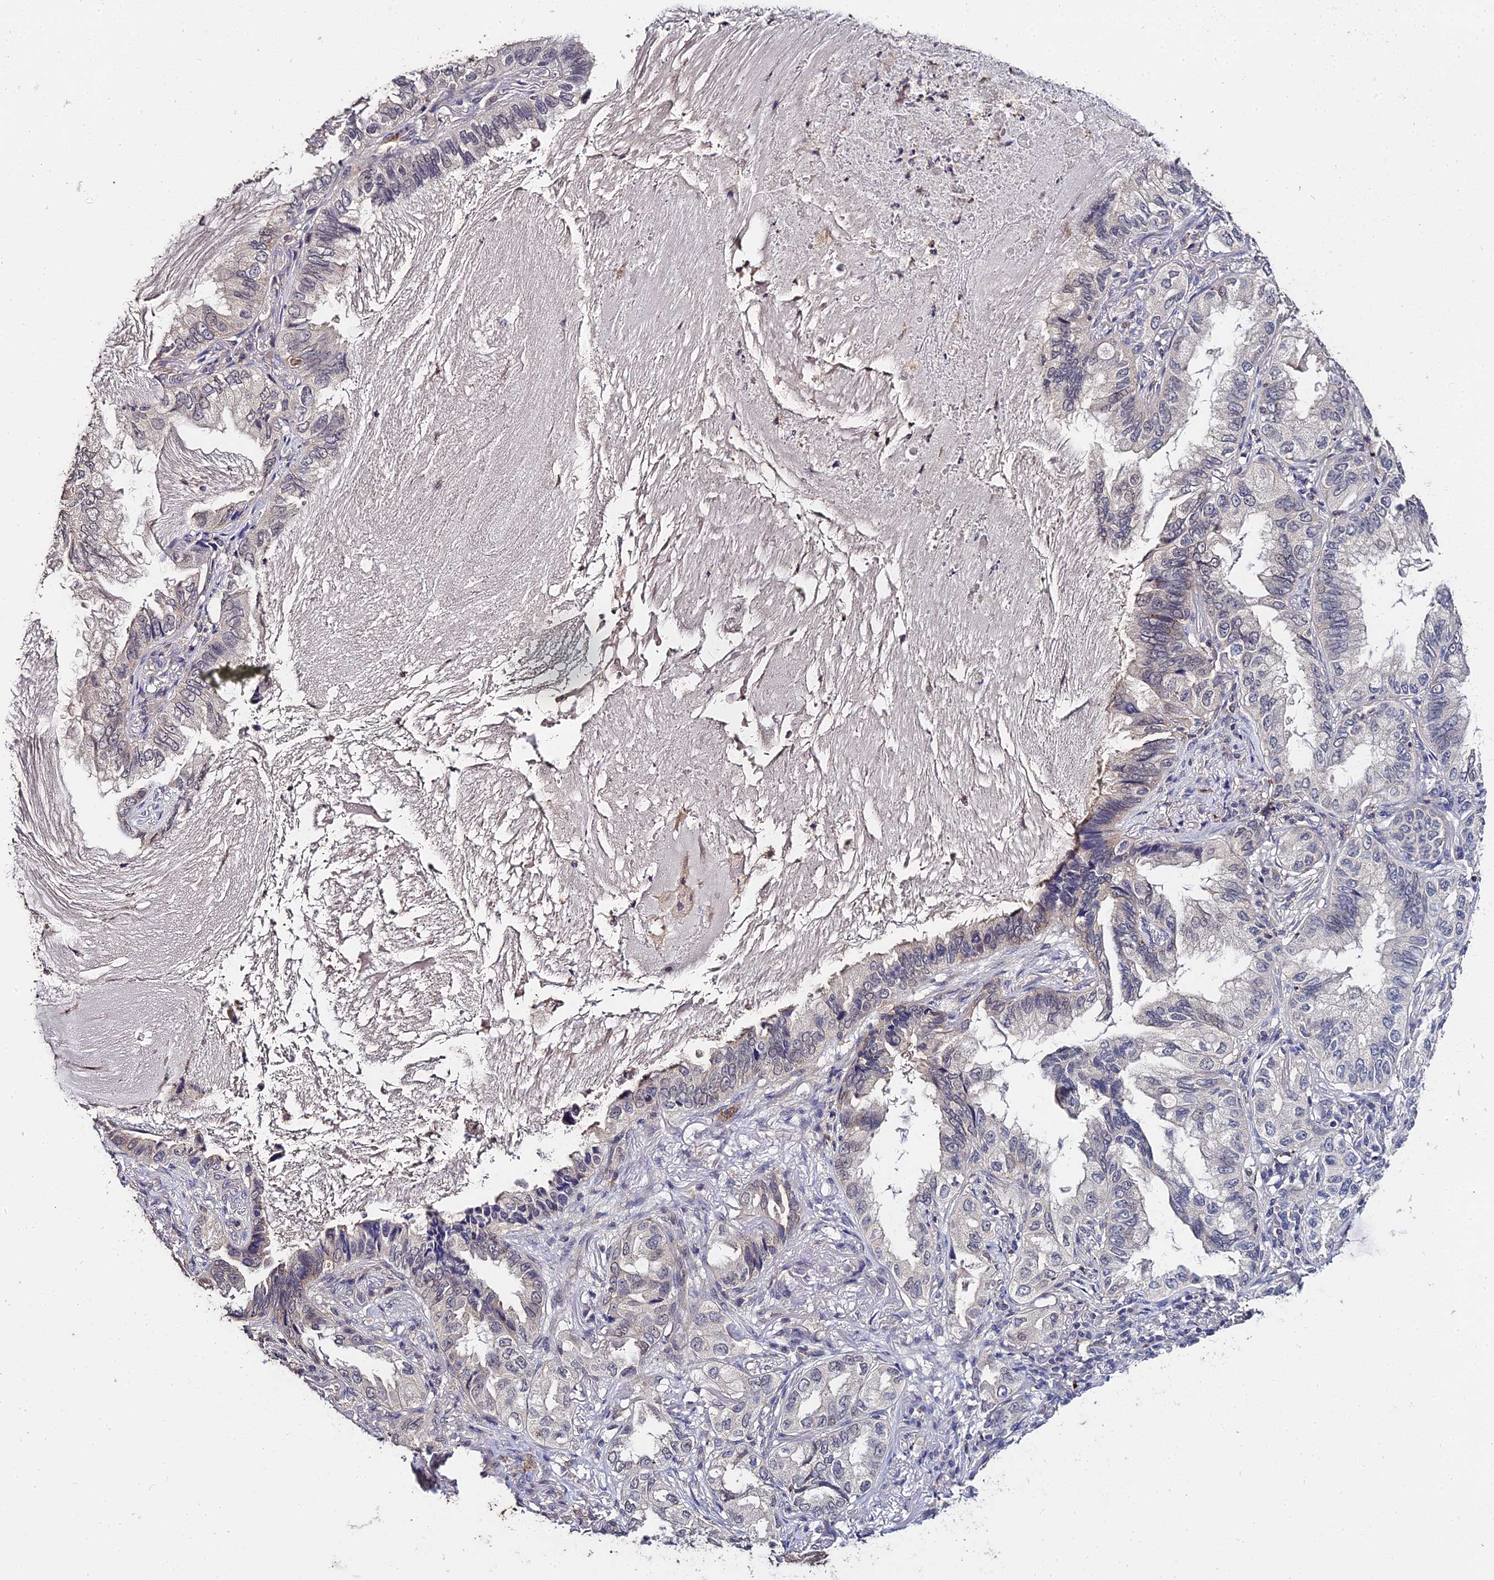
{"staining": {"intensity": "negative", "quantity": "none", "location": "none"}, "tissue": "lung cancer", "cell_type": "Tumor cells", "image_type": "cancer", "snomed": [{"axis": "morphology", "description": "Adenocarcinoma, NOS"}, {"axis": "topography", "description": "Lung"}], "caption": "The immunohistochemistry histopathology image has no significant staining in tumor cells of lung cancer tissue. (Immunohistochemistry (ihc), brightfield microscopy, high magnification).", "gene": "LSM5", "patient": {"sex": "female", "age": 69}}